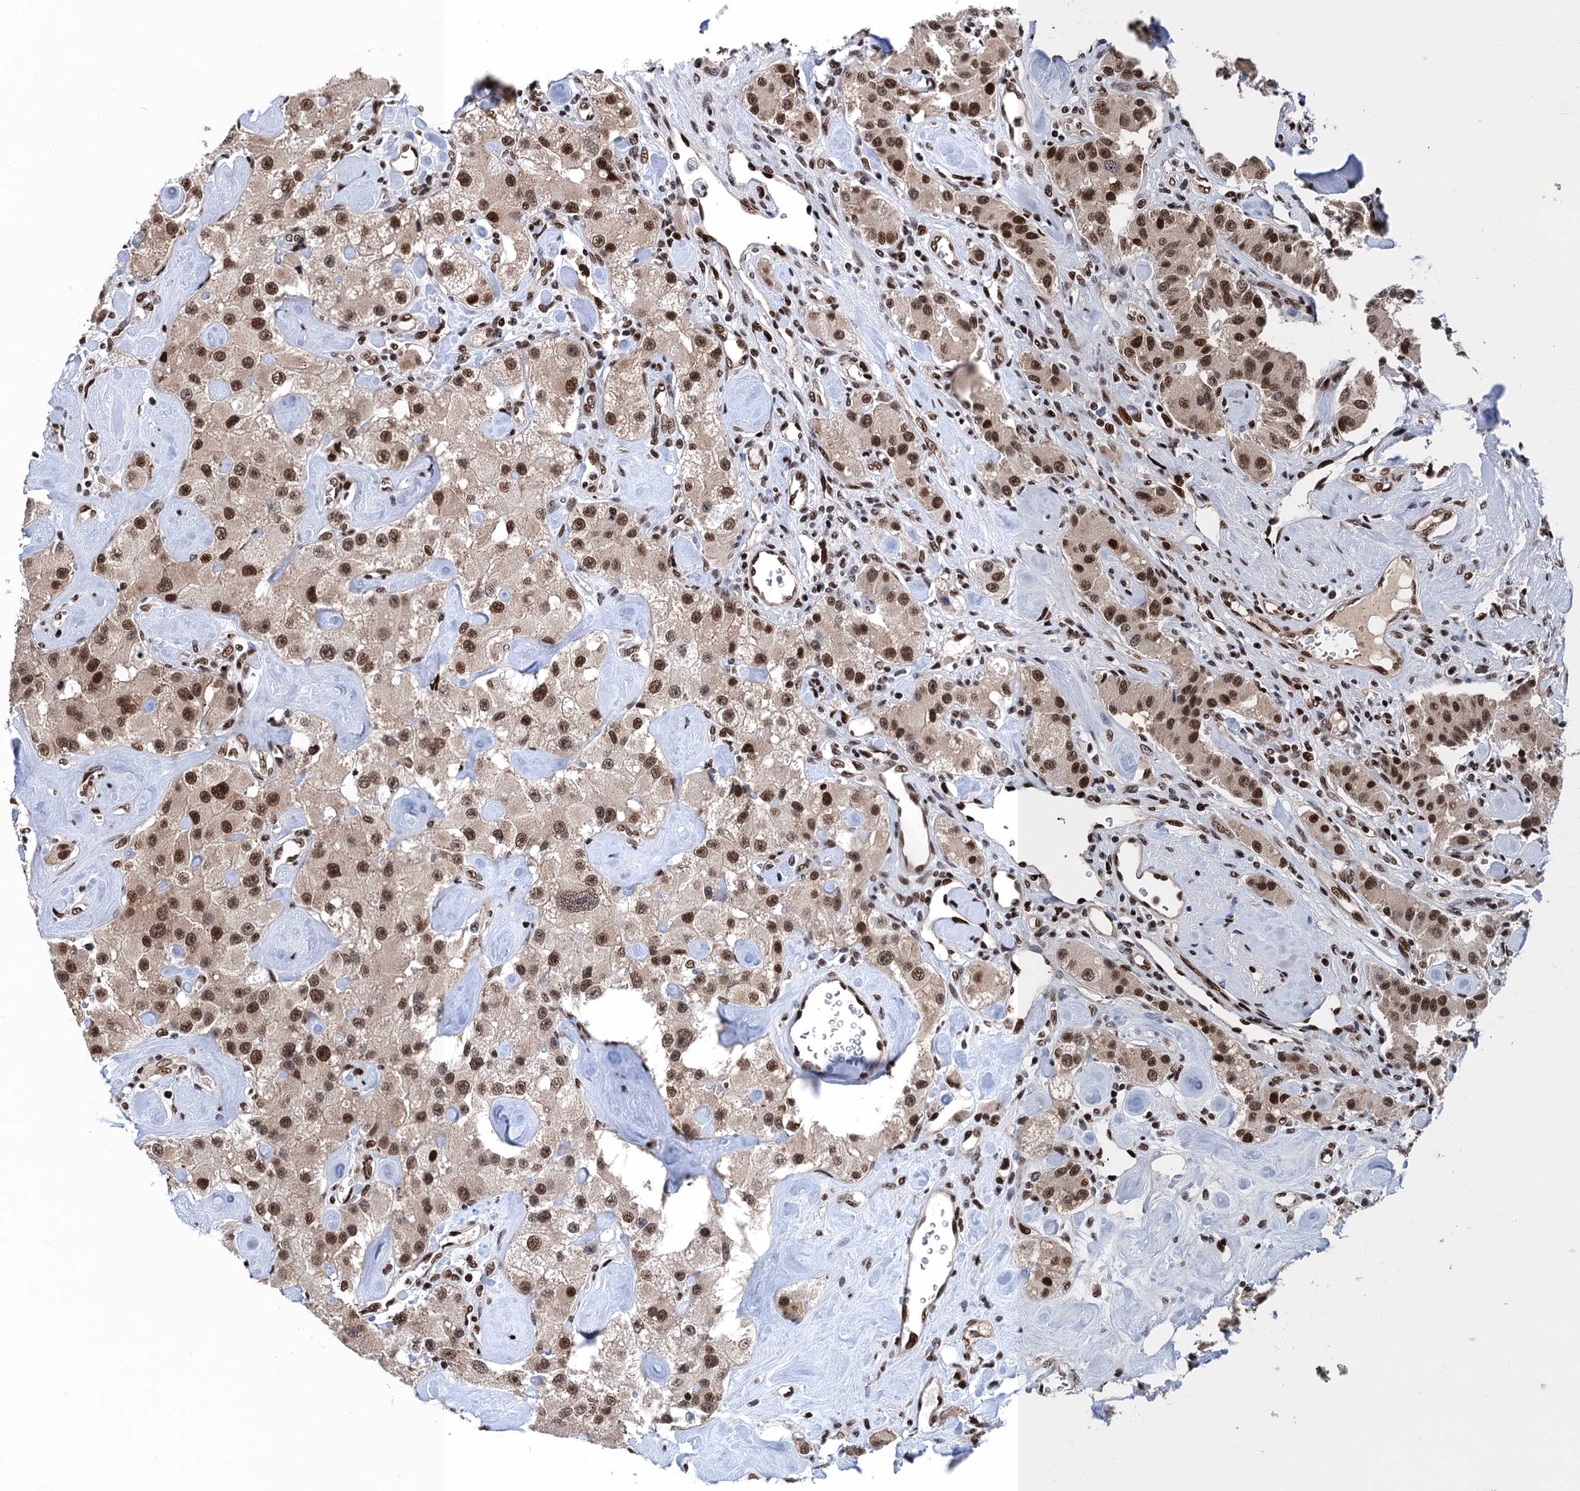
{"staining": {"intensity": "strong", "quantity": ">75%", "location": "nuclear"}, "tissue": "carcinoid", "cell_type": "Tumor cells", "image_type": "cancer", "snomed": [{"axis": "morphology", "description": "Carcinoid, malignant, NOS"}, {"axis": "topography", "description": "Pancreas"}], "caption": "A micrograph of carcinoid stained for a protein displays strong nuclear brown staining in tumor cells. (Brightfield microscopy of DAB IHC at high magnification).", "gene": "PPP4R1", "patient": {"sex": "male", "age": 41}}